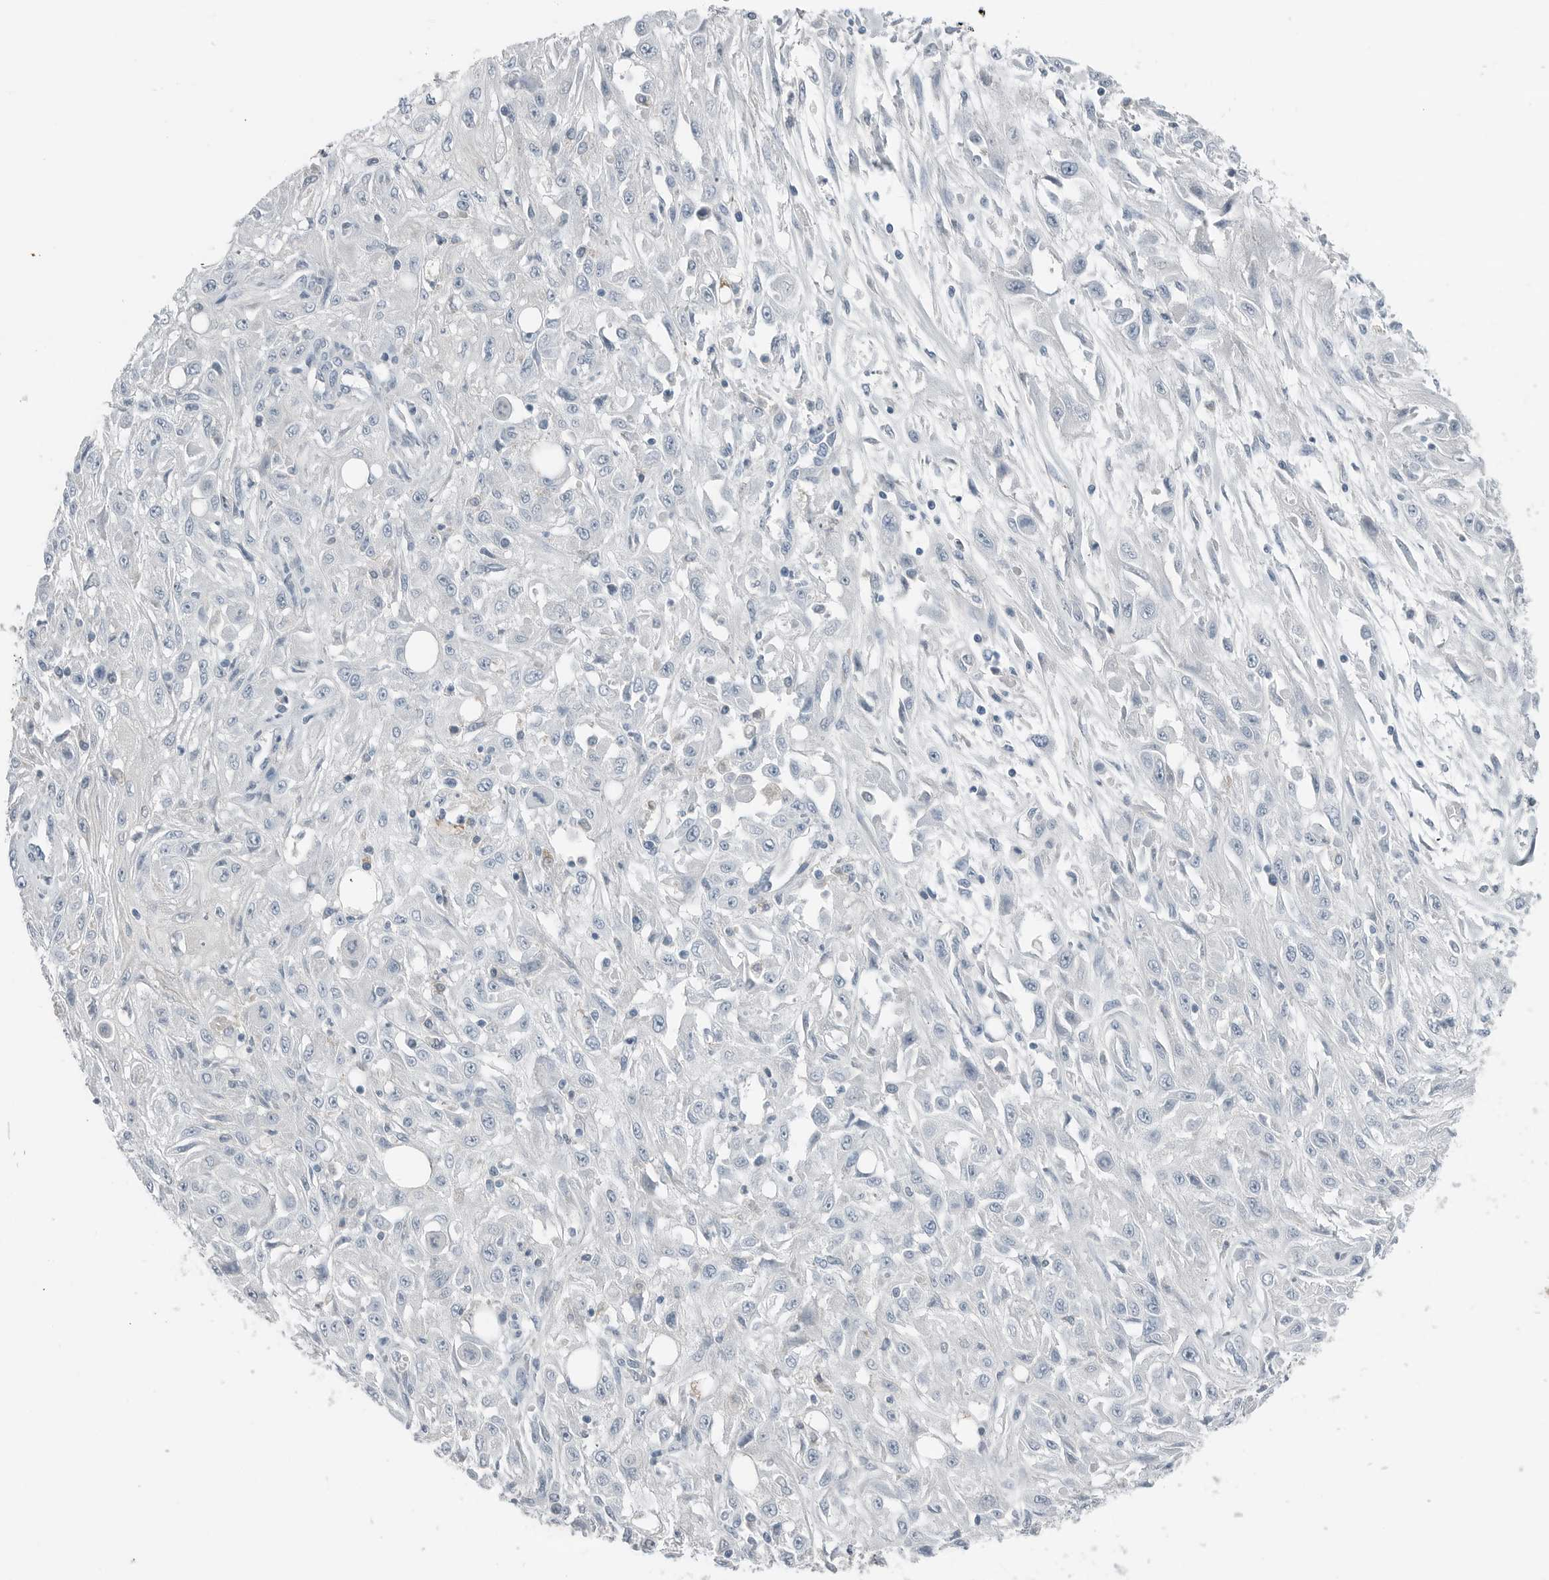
{"staining": {"intensity": "negative", "quantity": "none", "location": "none"}, "tissue": "skin cancer", "cell_type": "Tumor cells", "image_type": "cancer", "snomed": [{"axis": "morphology", "description": "Squamous cell carcinoma, NOS"}, {"axis": "morphology", "description": "Squamous cell carcinoma, metastatic, NOS"}, {"axis": "topography", "description": "Skin"}, {"axis": "topography", "description": "Lymph node"}], "caption": "Photomicrograph shows no protein positivity in tumor cells of skin cancer (metastatic squamous cell carcinoma) tissue.", "gene": "SERPINB7", "patient": {"sex": "male", "age": 75}}